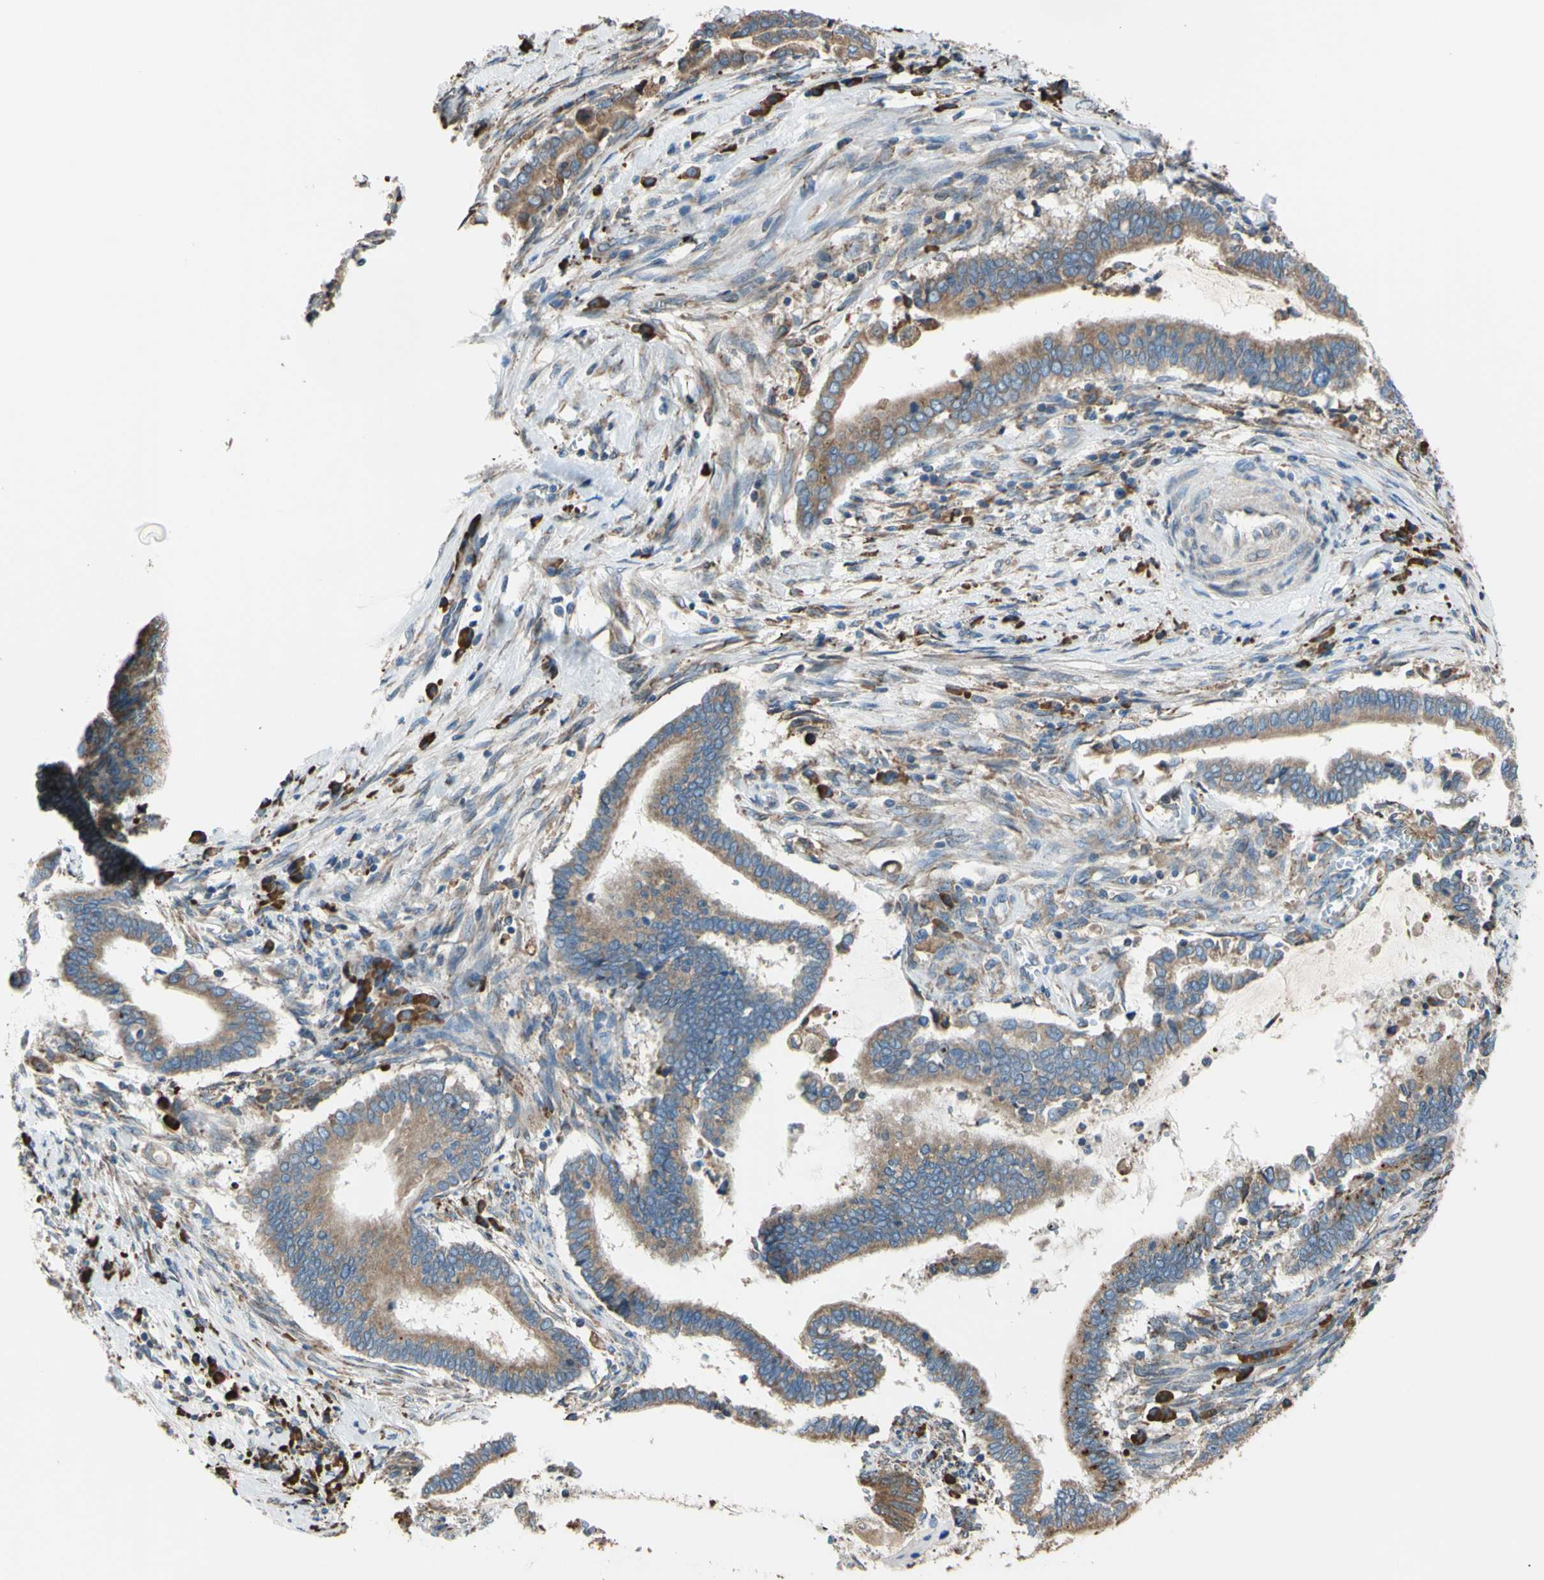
{"staining": {"intensity": "moderate", "quantity": ">75%", "location": "cytoplasmic/membranous"}, "tissue": "cervical cancer", "cell_type": "Tumor cells", "image_type": "cancer", "snomed": [{"axis": "morphology", "description": "Adenocarcinoma, NOS"}, {"axis": "topography", "description": "Cervix"}], "caption": "Protein positivity by IHC exhibits moderate cytoplasmic/membranous staining in about >75% of tumor cells in cervical adenocarcinoma.", "gene": "BMF", "patient": {"sex": "female", "age": 44}}